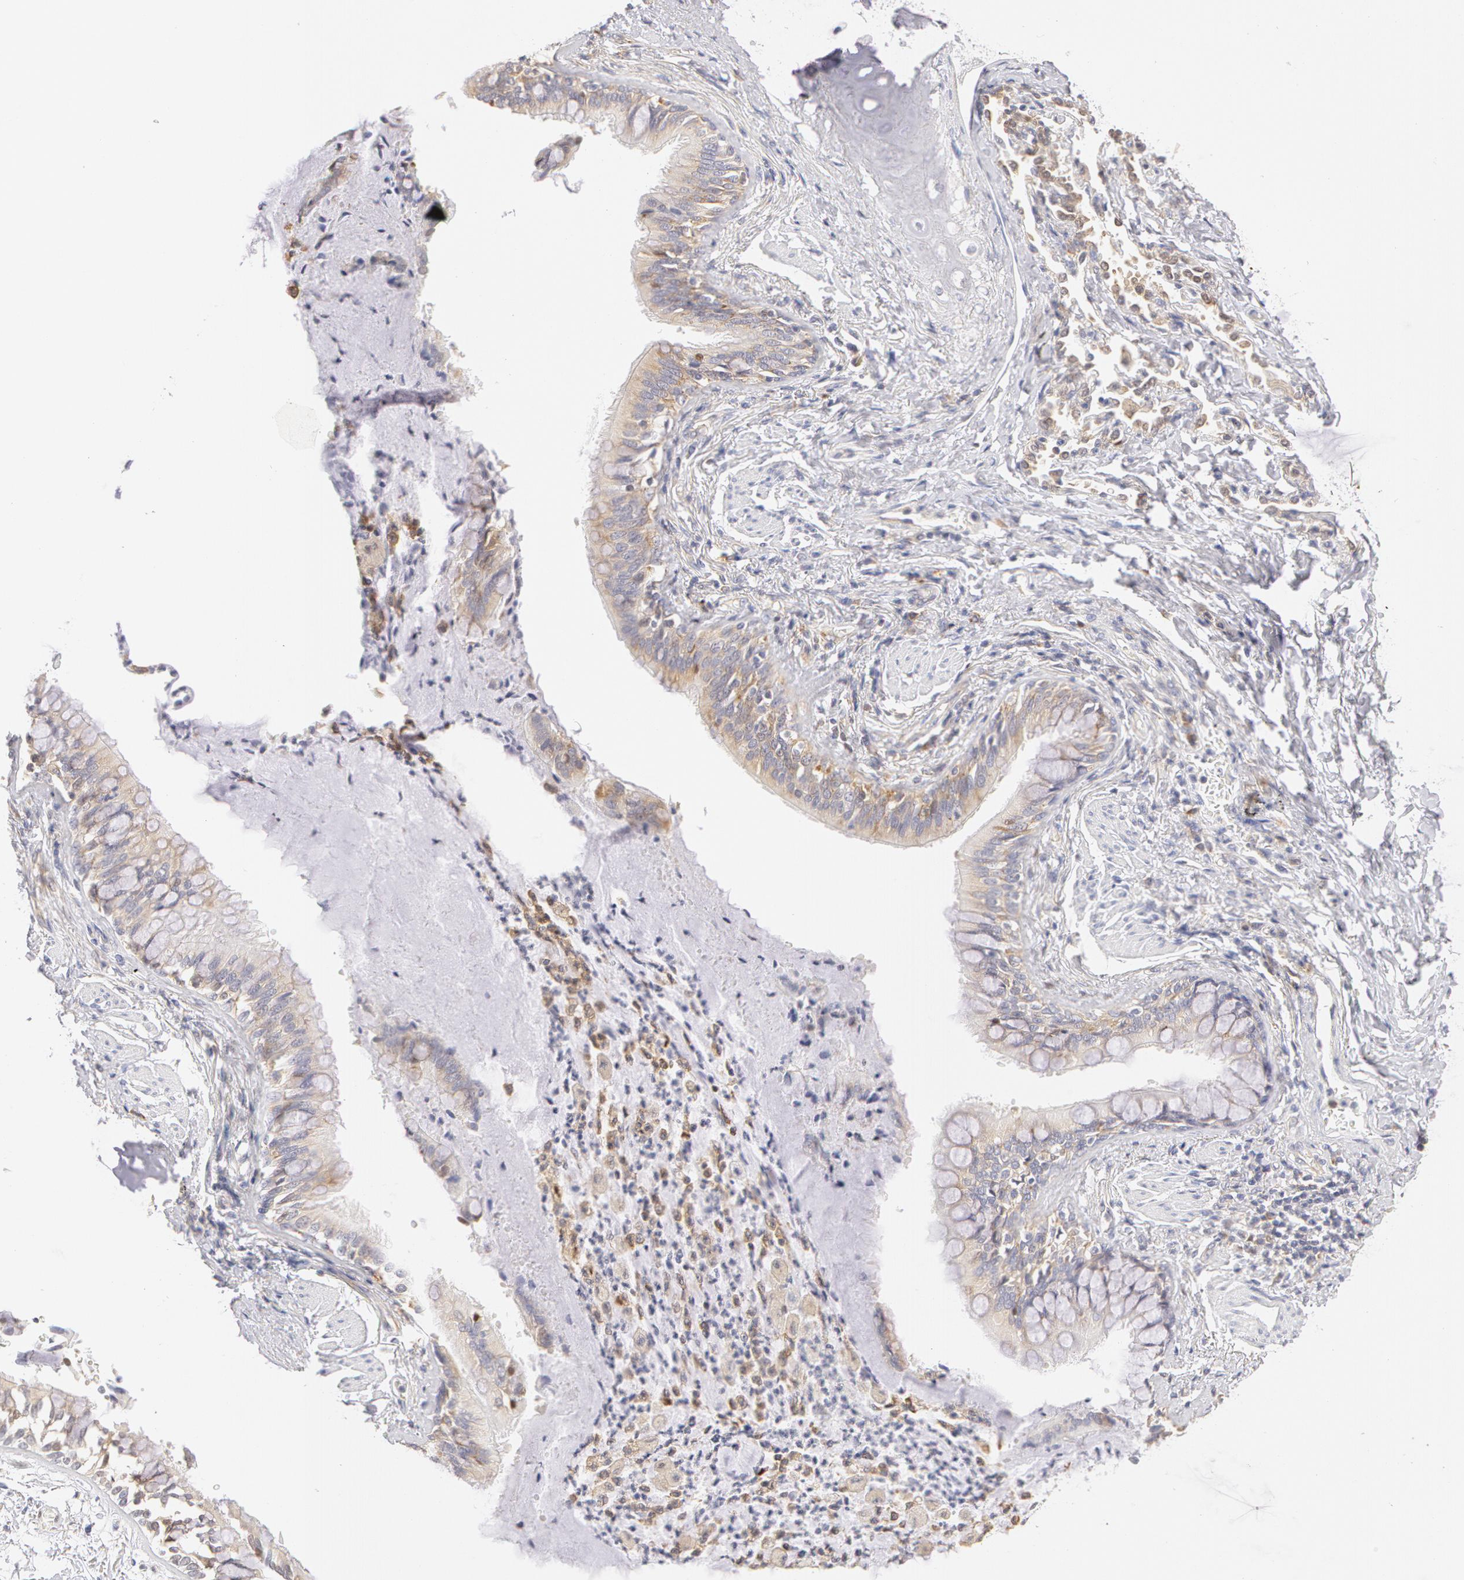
{"staining": {"intensity": "weak", "quantity": ">75%", "location": "cytoplasmic/membranous"}, "tissue": "bronchus", "cell_type": "Respiratory epithelial cells", "image_type": "normal", "snomed": [{"axis": "morphology", "description": "Normal tissue, NOS"}, {"axis": "topography", "description": "Lung"}], "caption": "Protein expression analysis of normal human bronchus reveals weak cytoplasmic/membranous expression in approximately >75% of respiratory epithelial cells. (DAB = brown stain, brightfield microscopy at high magnification).", "gene": "DDX3X", "patient": {"sex": "male", "age": 54}}